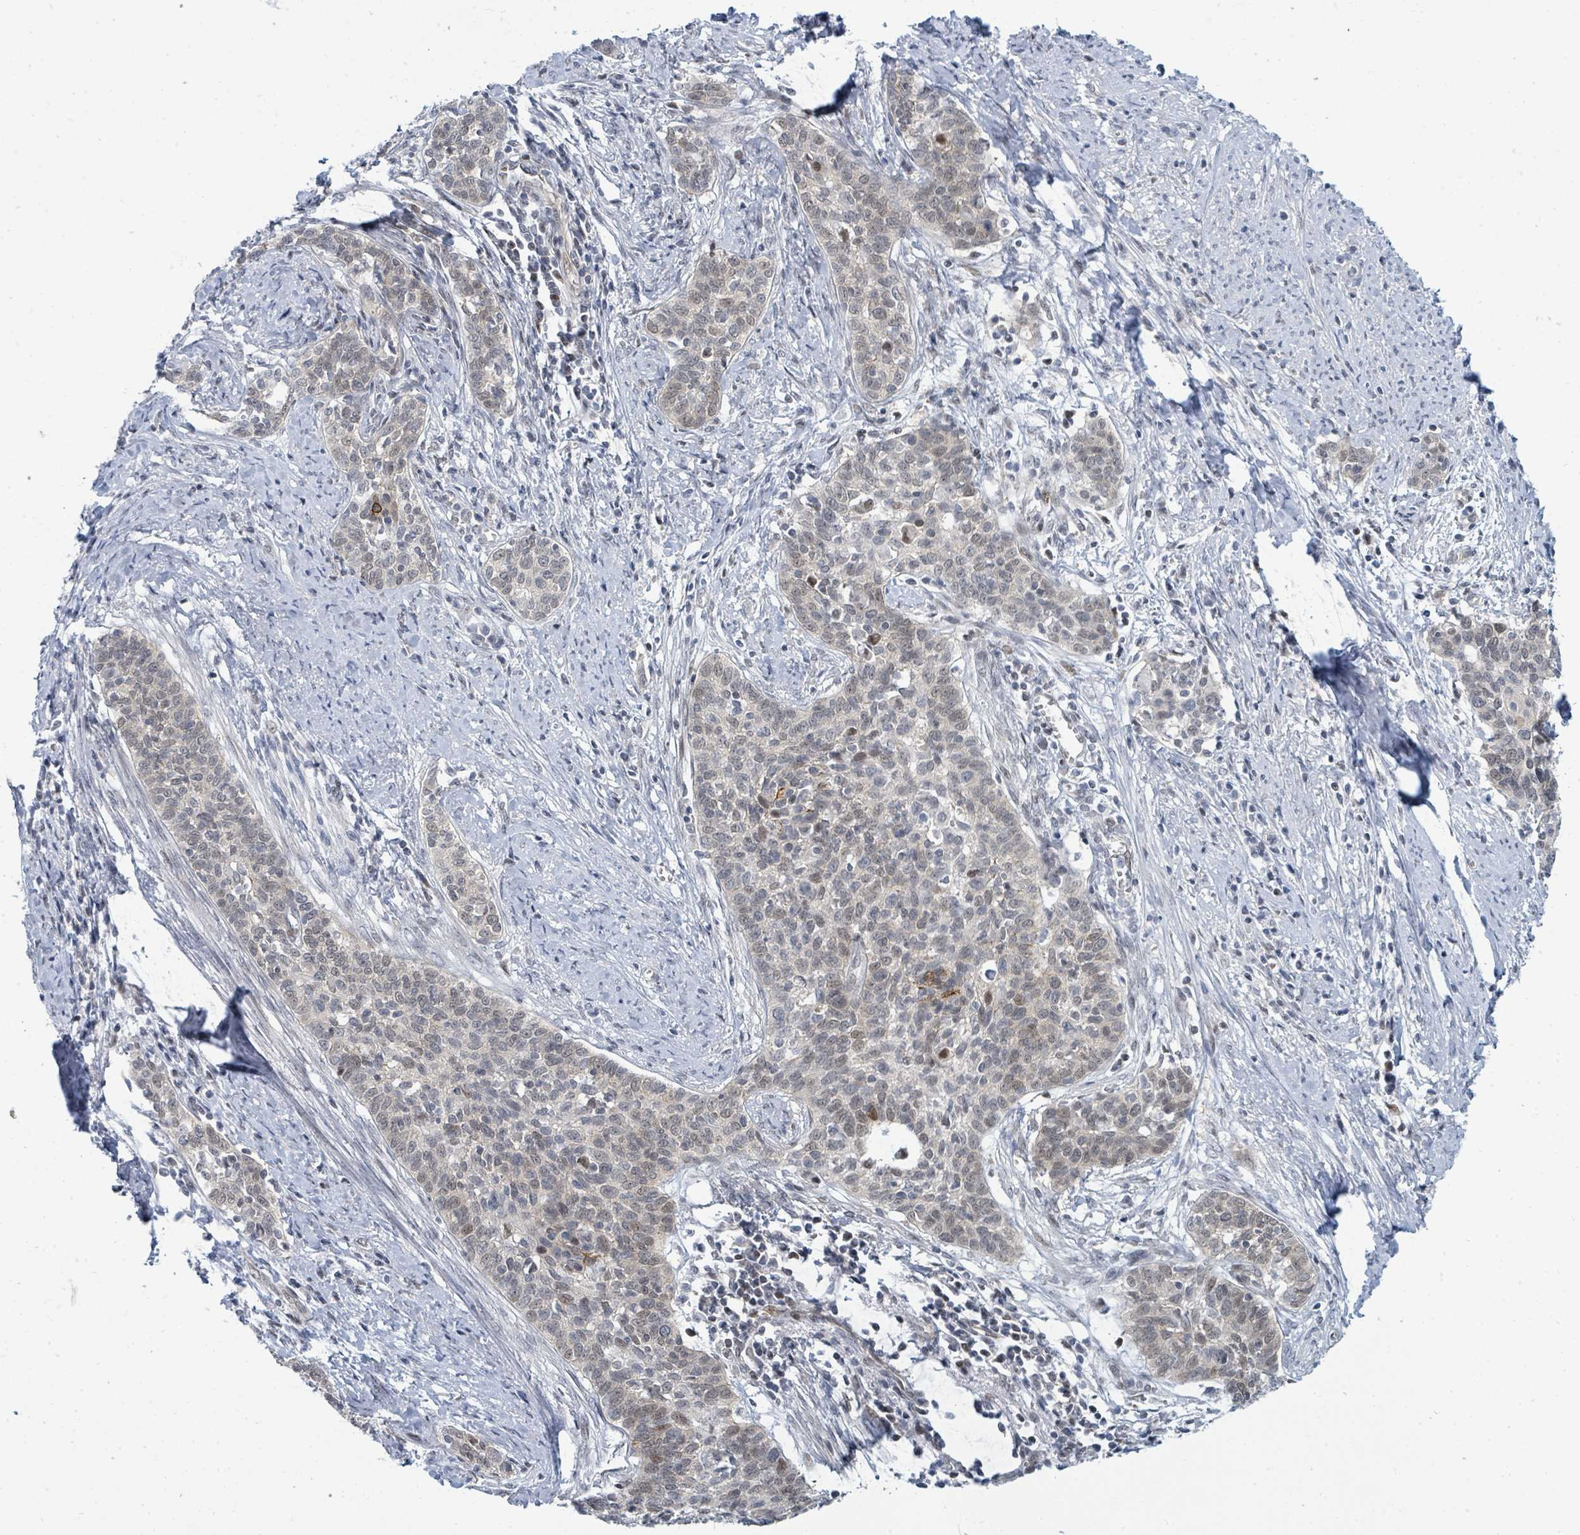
{"staining": {"intensity": "weak", "quantity": "25%-75%", "location": "cytoplasmic/membranous,nuclear"}, "tissue": "cervical cancer", "cell_type": "Tumor cells", "image_type": "cancer", "snomed": [{"axis": "morphology", "description": "Squamous cell carcinoma, NOS"}, {"axis": "topography", "description": "Cervix"}], "caption": "Squamous cell carcinoma (cervical) stained for a protein demonstrates weak cytoplasmic/membranous and nuclear positivity in tumor cells.", "gene": "SUMO4", "patient": {"sex": "female", "age": 39}}